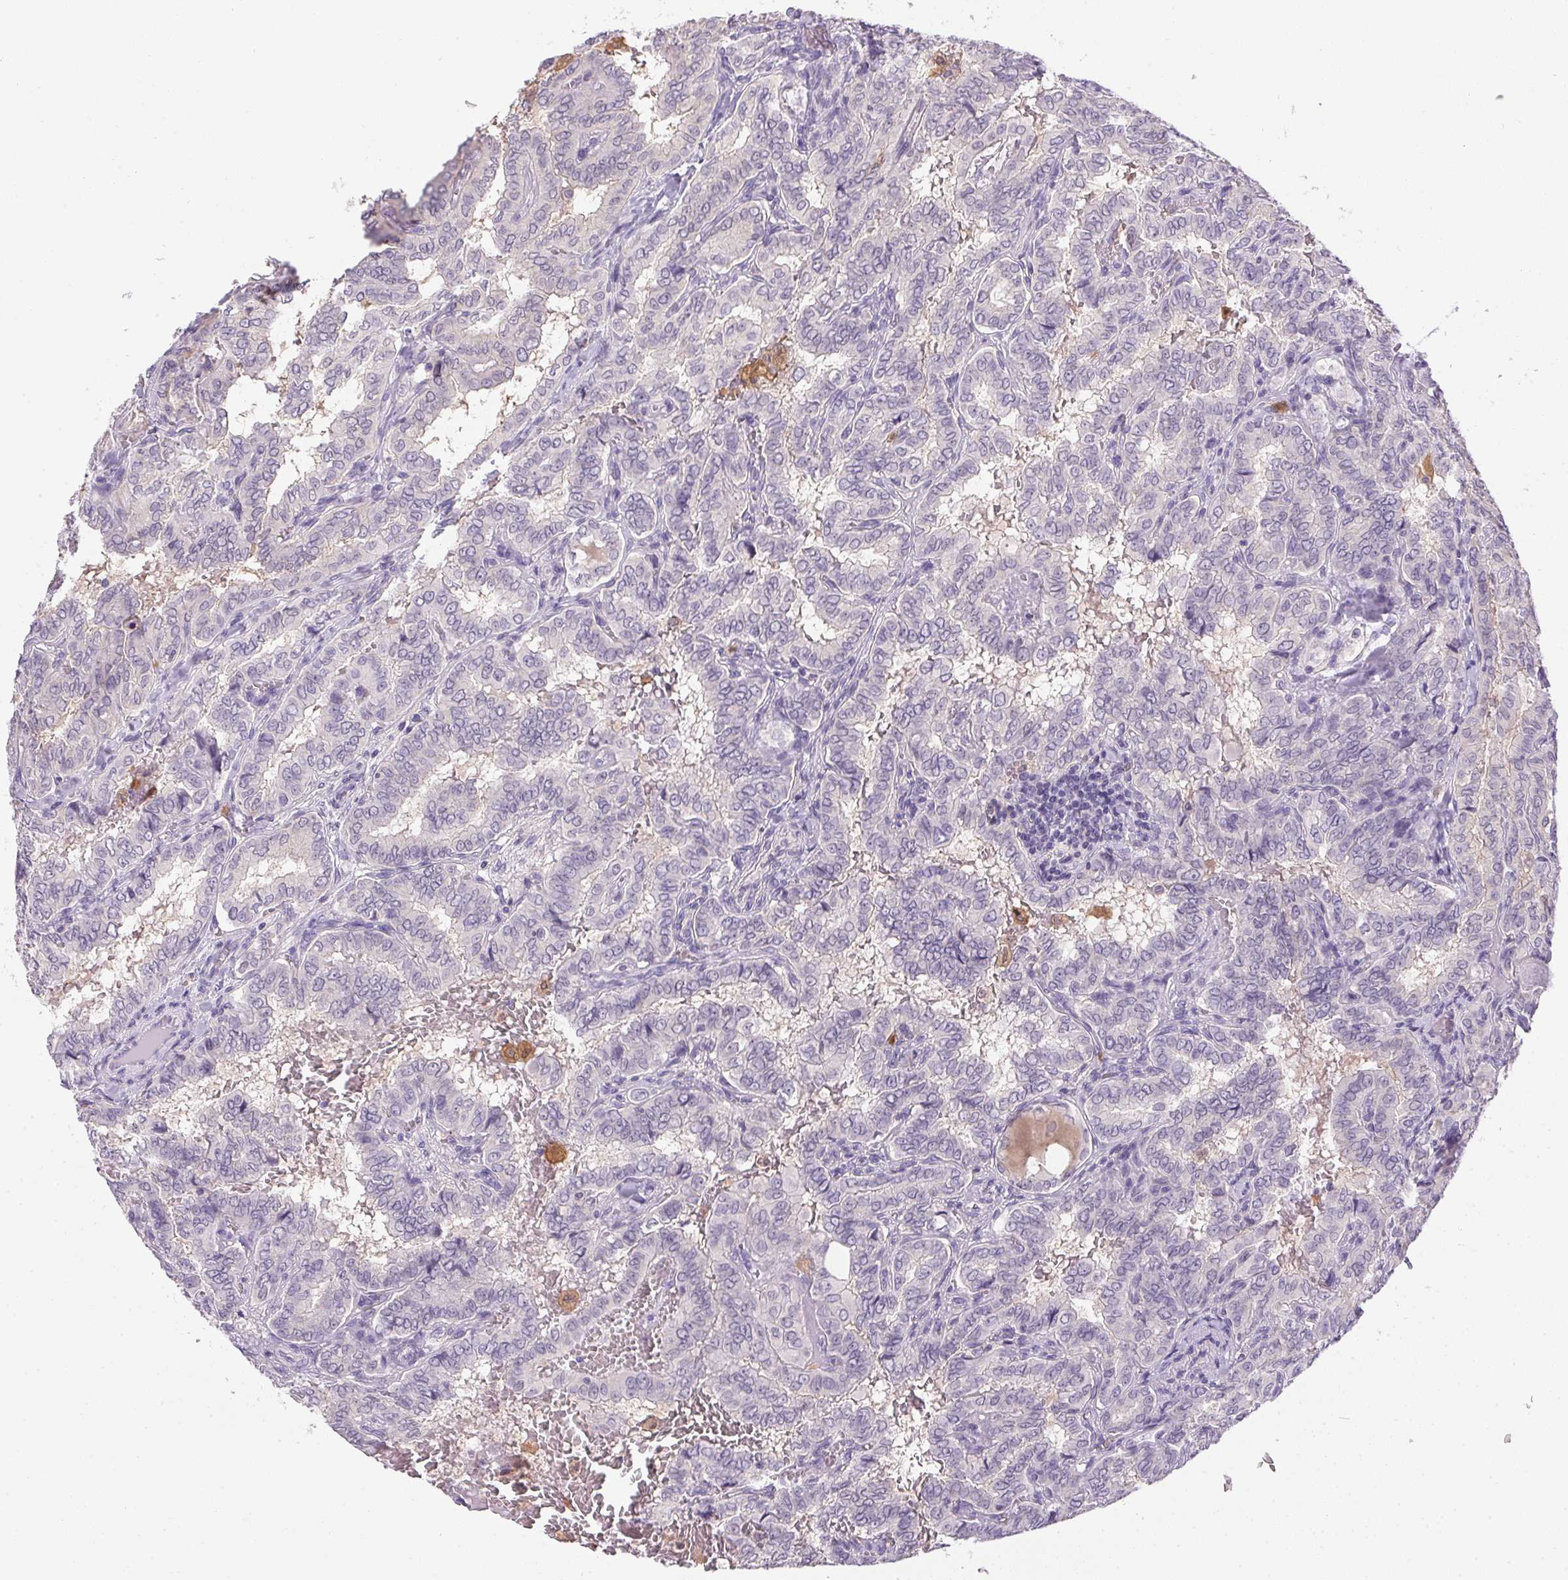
{"staining": {"intensity": "negative", "quantity": "none", "location": "none"}, "tissue": "thyroid cancer", "cell_type": "Tumor cells", "image_type": "cancer", "snomed": [{"axis": "morphology", "description": "Papillary adenocarcinoma, NOS"}, {"axis": "topography", "description": "Thyroid gland"}], "caption": "Human thyroid papillary adenocarcinoma stained for a protein using immunohistochemistry shows no positivity in tumor cells.", "gene": "DNAJC5G", "patient": {"sex": "female", "age": 46}}